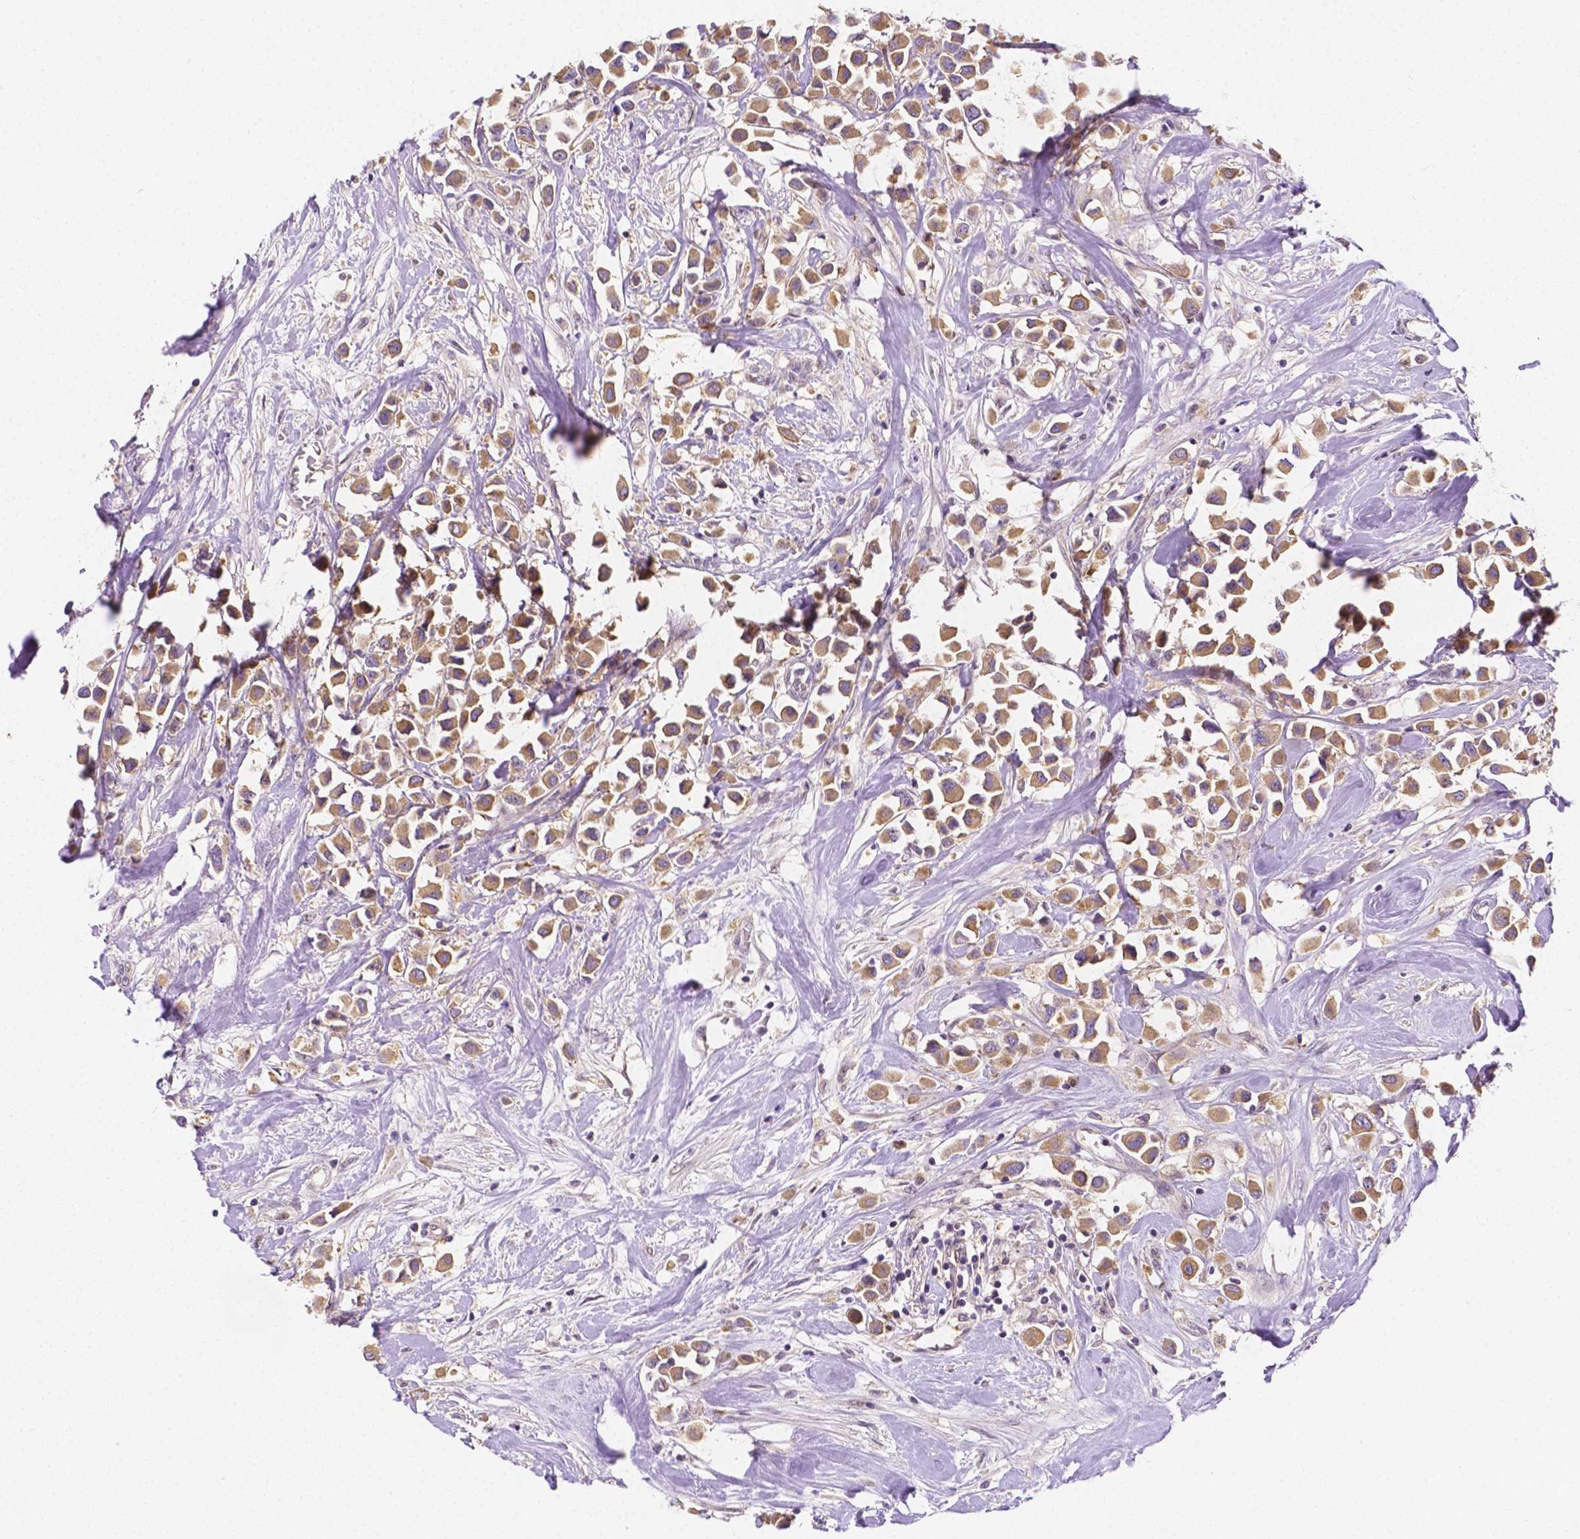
{"staining": {"intensity": "weak", "quantity": ">75%", "location": "cytoplasmic/membranous"}, "tissue": "breast cancer", "cell_type": "Tumor cells", "image_type": "cancer", "snomed": [{"axis": "morphology", "description": "Duct carcinoma"}, {"axis": "topography", "description": "Breast"}], "caption": "Breast cancer stained with a protein marker shows weak staining in tumor cells.", "gene": "ZNRD2", "patient": {"sex": "female", "age": 61}}